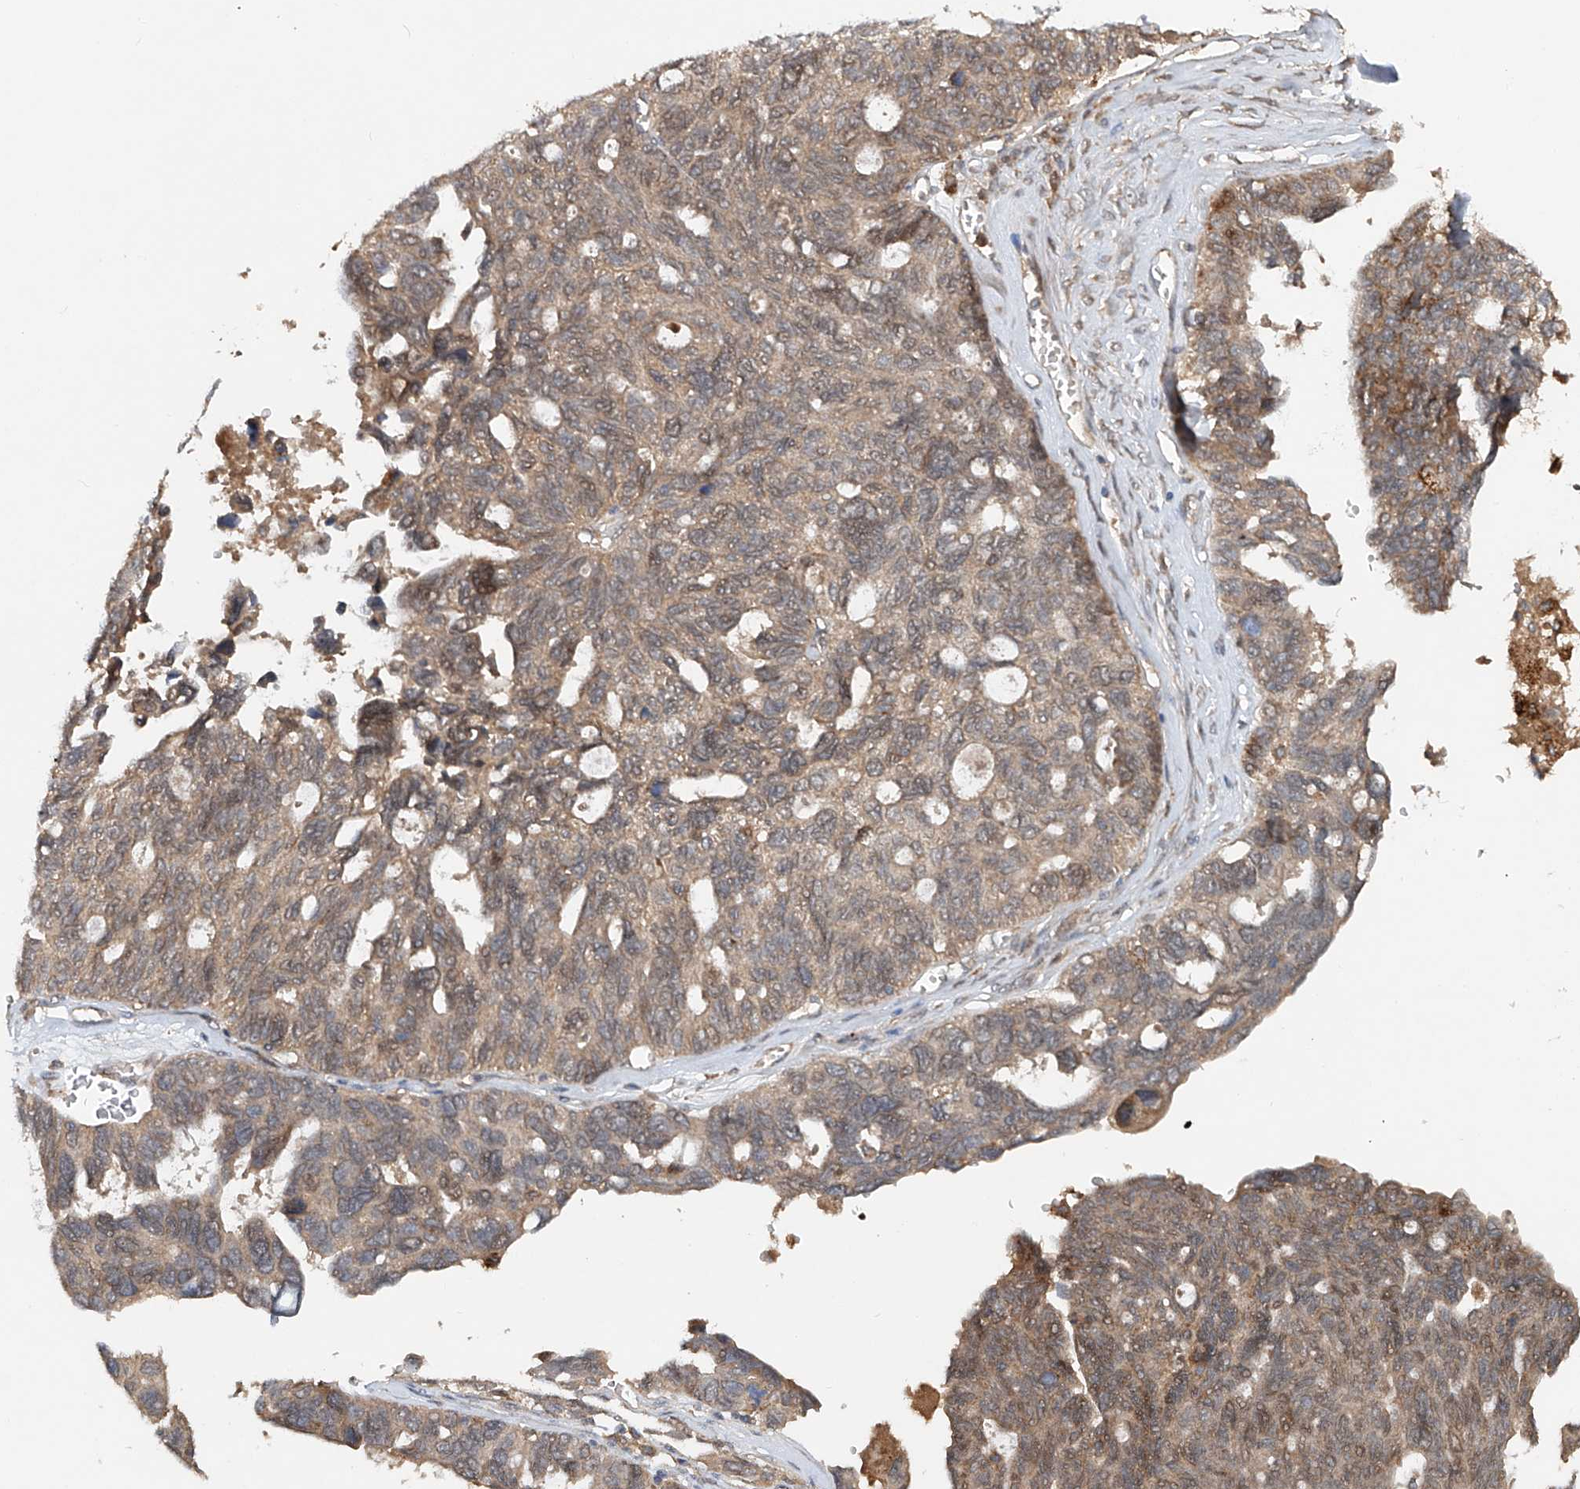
{"staining": {"intensity": "weak", "quantity": ">75%", "location": "cytoplasmic/membranous"}, "tissue": "ovarian cancer", "cell_type": "Tumor cells", "image_type": "cancer", "snomed": [{"axis": "morphology", "description": "Cystadenocarcinoma, serous, NOS"}, {"axis": "topography", "description": "Ovary"}], "caption": "An IHC image of tumor tissue is shown. Protein staining in brown labels weak cytoplasmic/membranous positivity in ovarian cancer within tumor cells. (DAB IHC, brown staining for protein, blue staining for nuclei).", "gene": "IER5", "patient": {"sex": "female", "age": 79}}